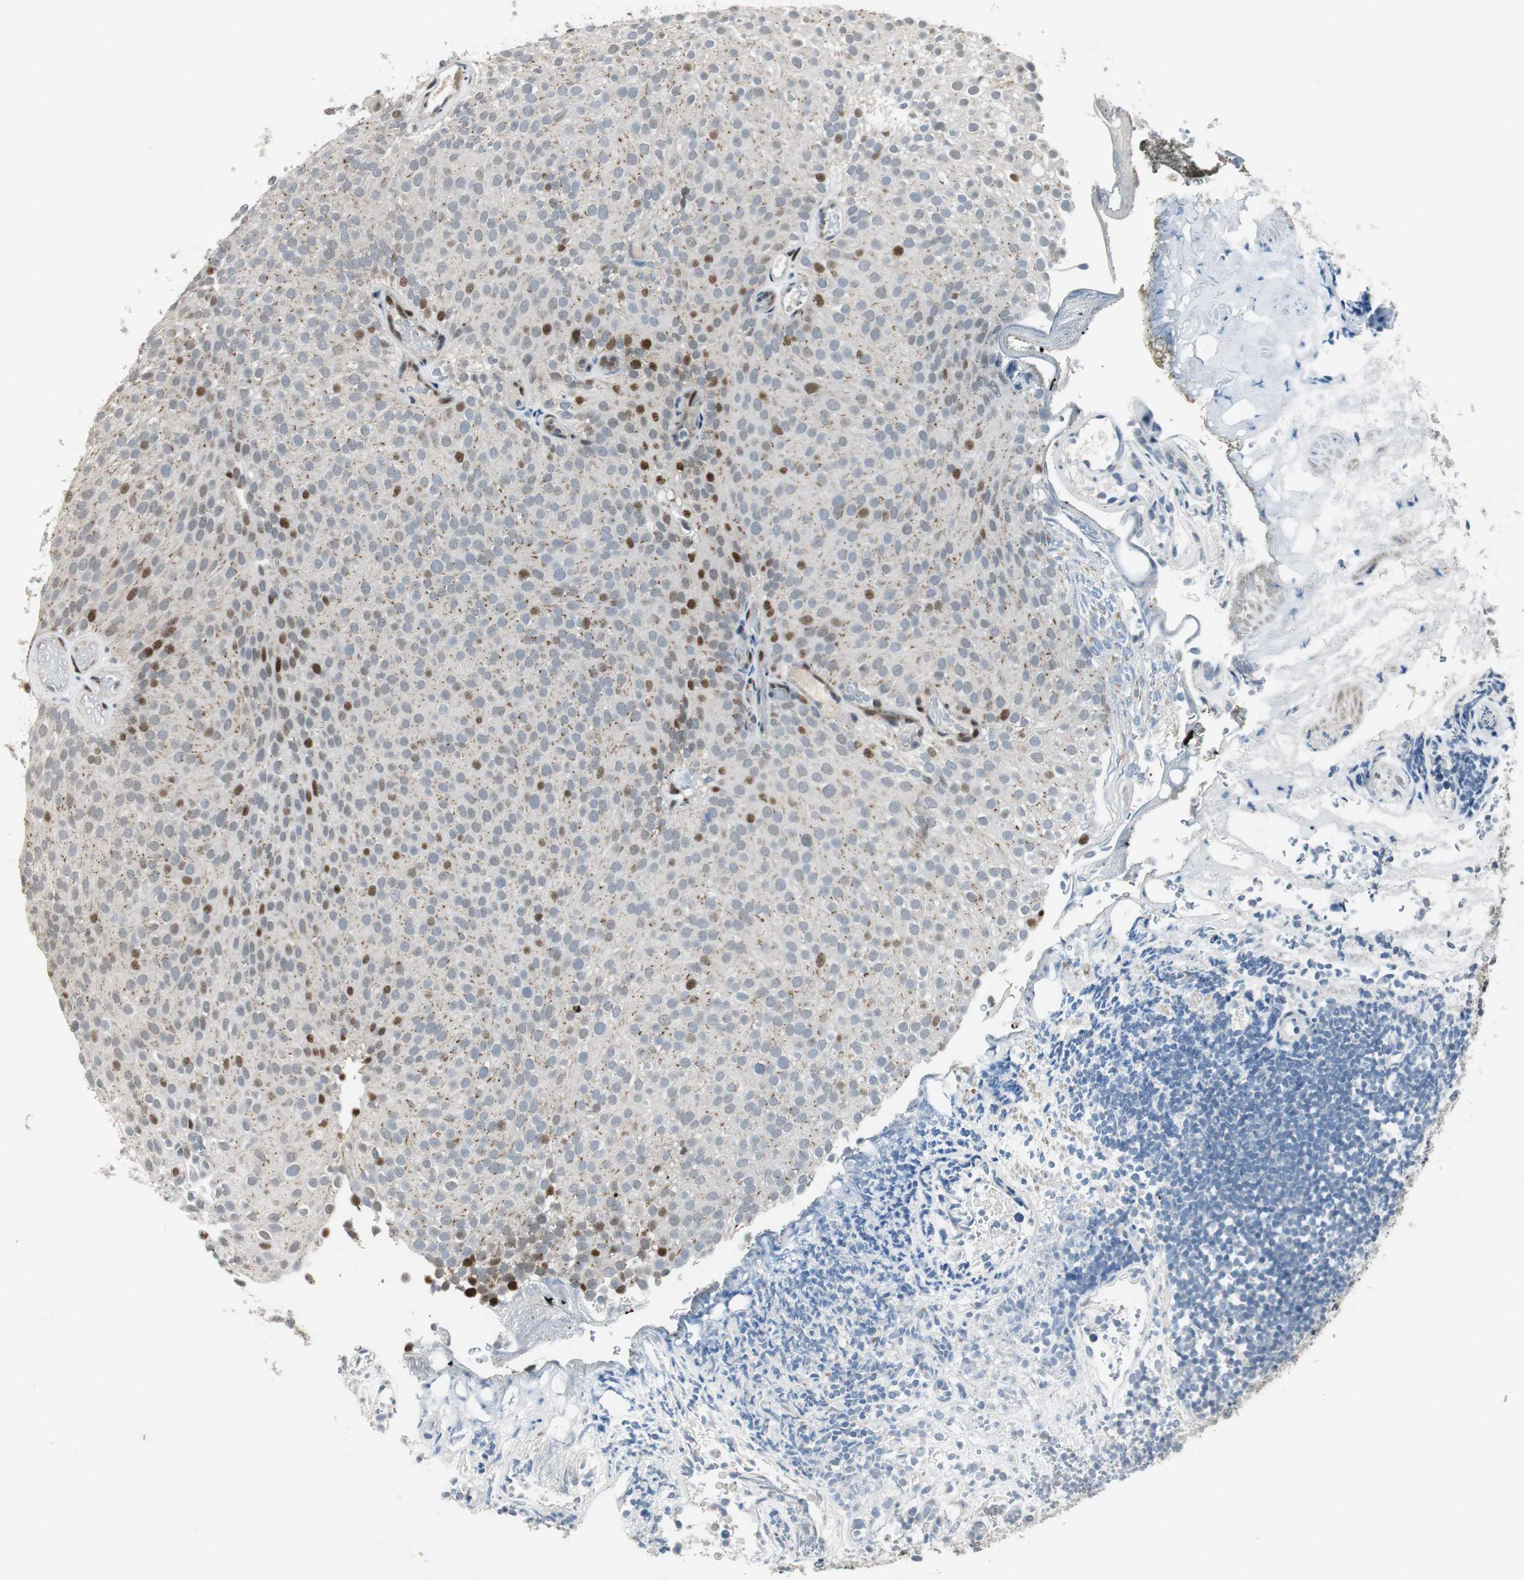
{"staining": {"intensity": "strong", "quantity": "<25%", "location": "nuclear"}, "tissue": "urothelial cancer", "cell_type": "Tumor cells", "image_type": "cancer", "snomed": [{"axis": "morphology", "description": "Urothelial carcinoma, Low grade"}, {"axis": "topography", "description": "Urinary bladder"}], "caption": "Urothelial cancer stained for a protein (brown) exhibits strong nuclear positive positivity in approximately <25% of tumor cells.", "gene": "AJUBA", "patient": {"sex": "male", "age": 78}}